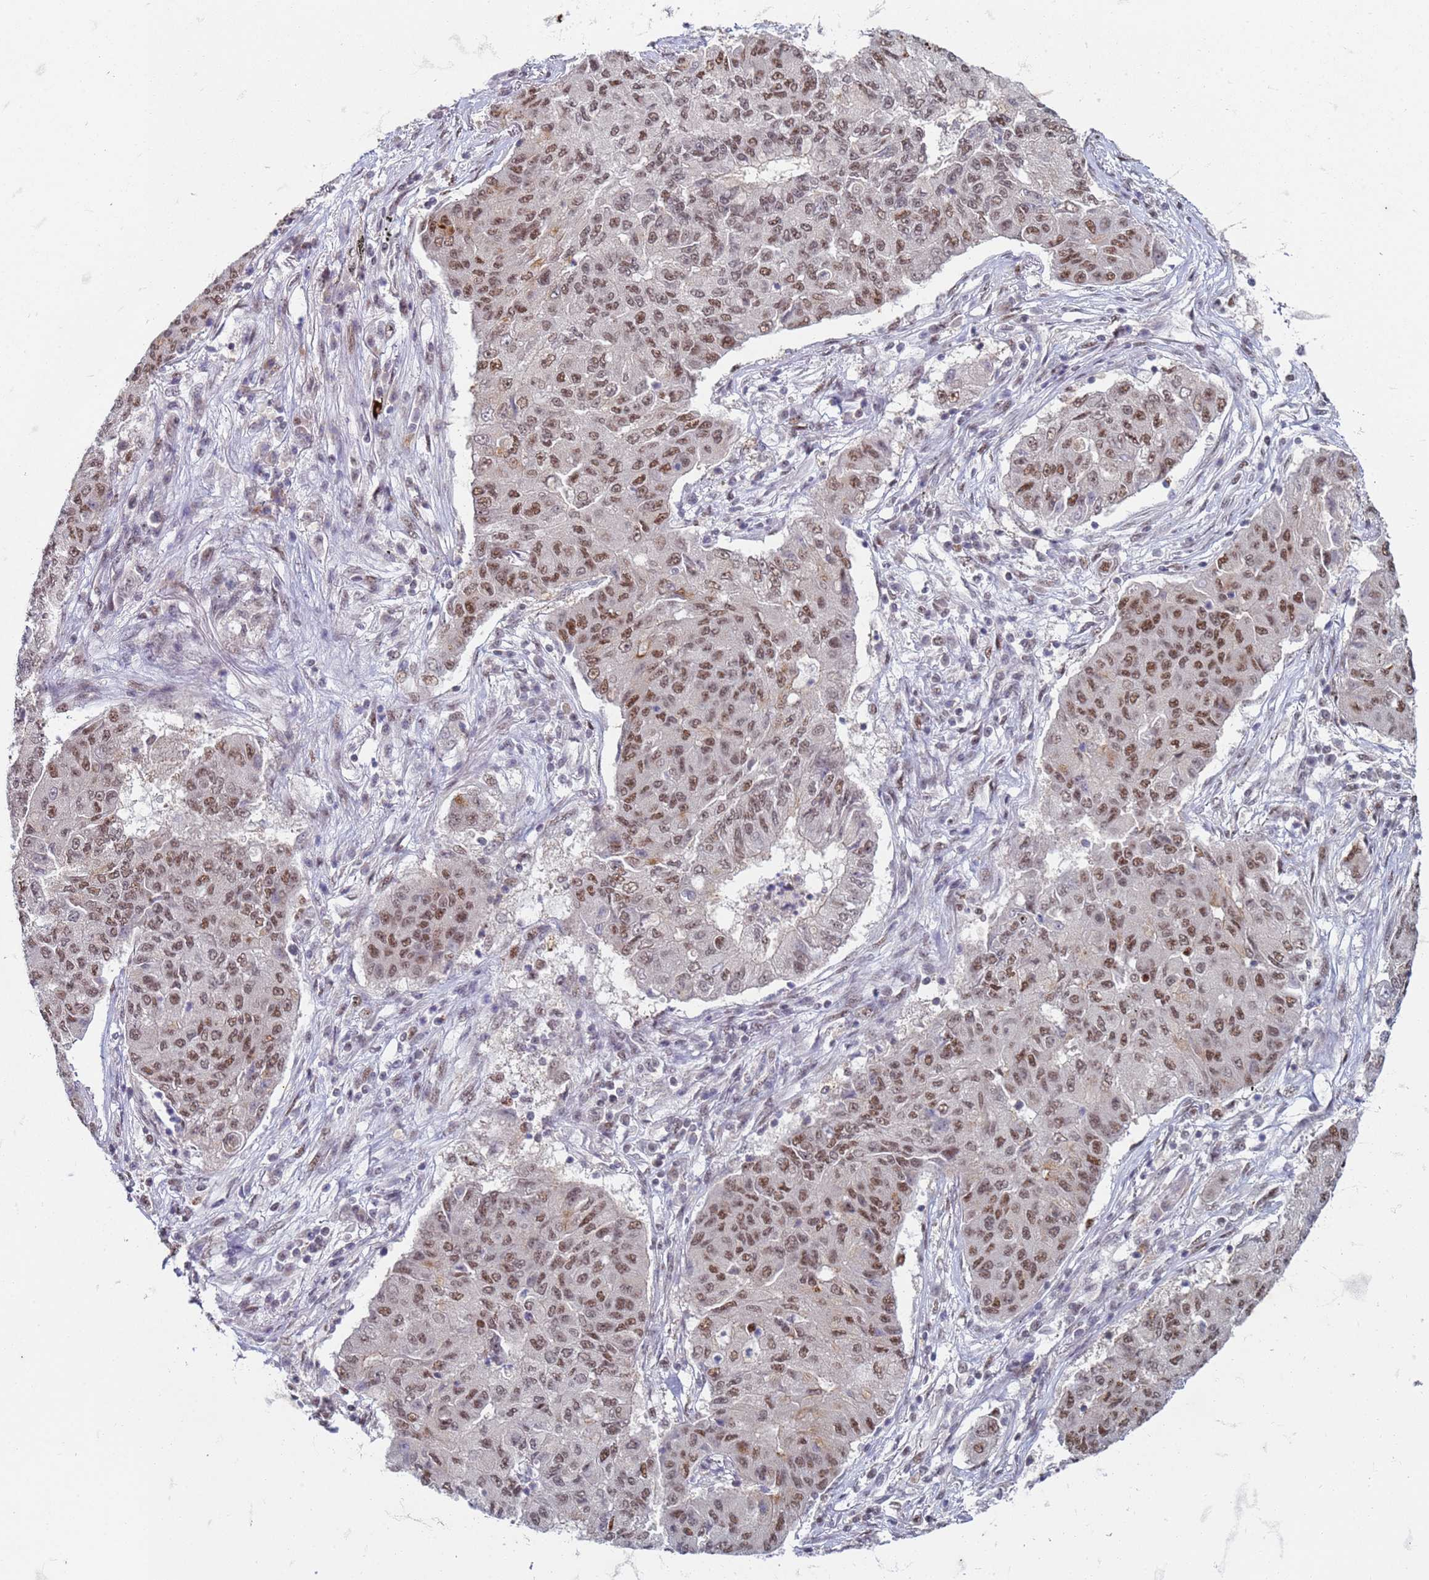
{"staining": {"intensity": "moderate", "quantity": "25%-75%", "location": "nuclear"}, "tissue": "lung cancer", "cell_type": "Tumor cells", "image_type": "cancer", "snomed": [{"axis": "morphology", "description": "Squamous cell carcinoma, NOS"}, {"axis": "topography", "description": "Lung"}], "caption": "Immunohistochemistry (IHC) image of neoplastic tissue: human squamous cell carcinoma (lung) stained using IHC shows medium levels of moderate protein expression localized specifically in the nuclear of tumor cells, appearing as a nuclear brown color.", "gene": "TRMT6", "patient": {"sex": "male", "age": 74}}